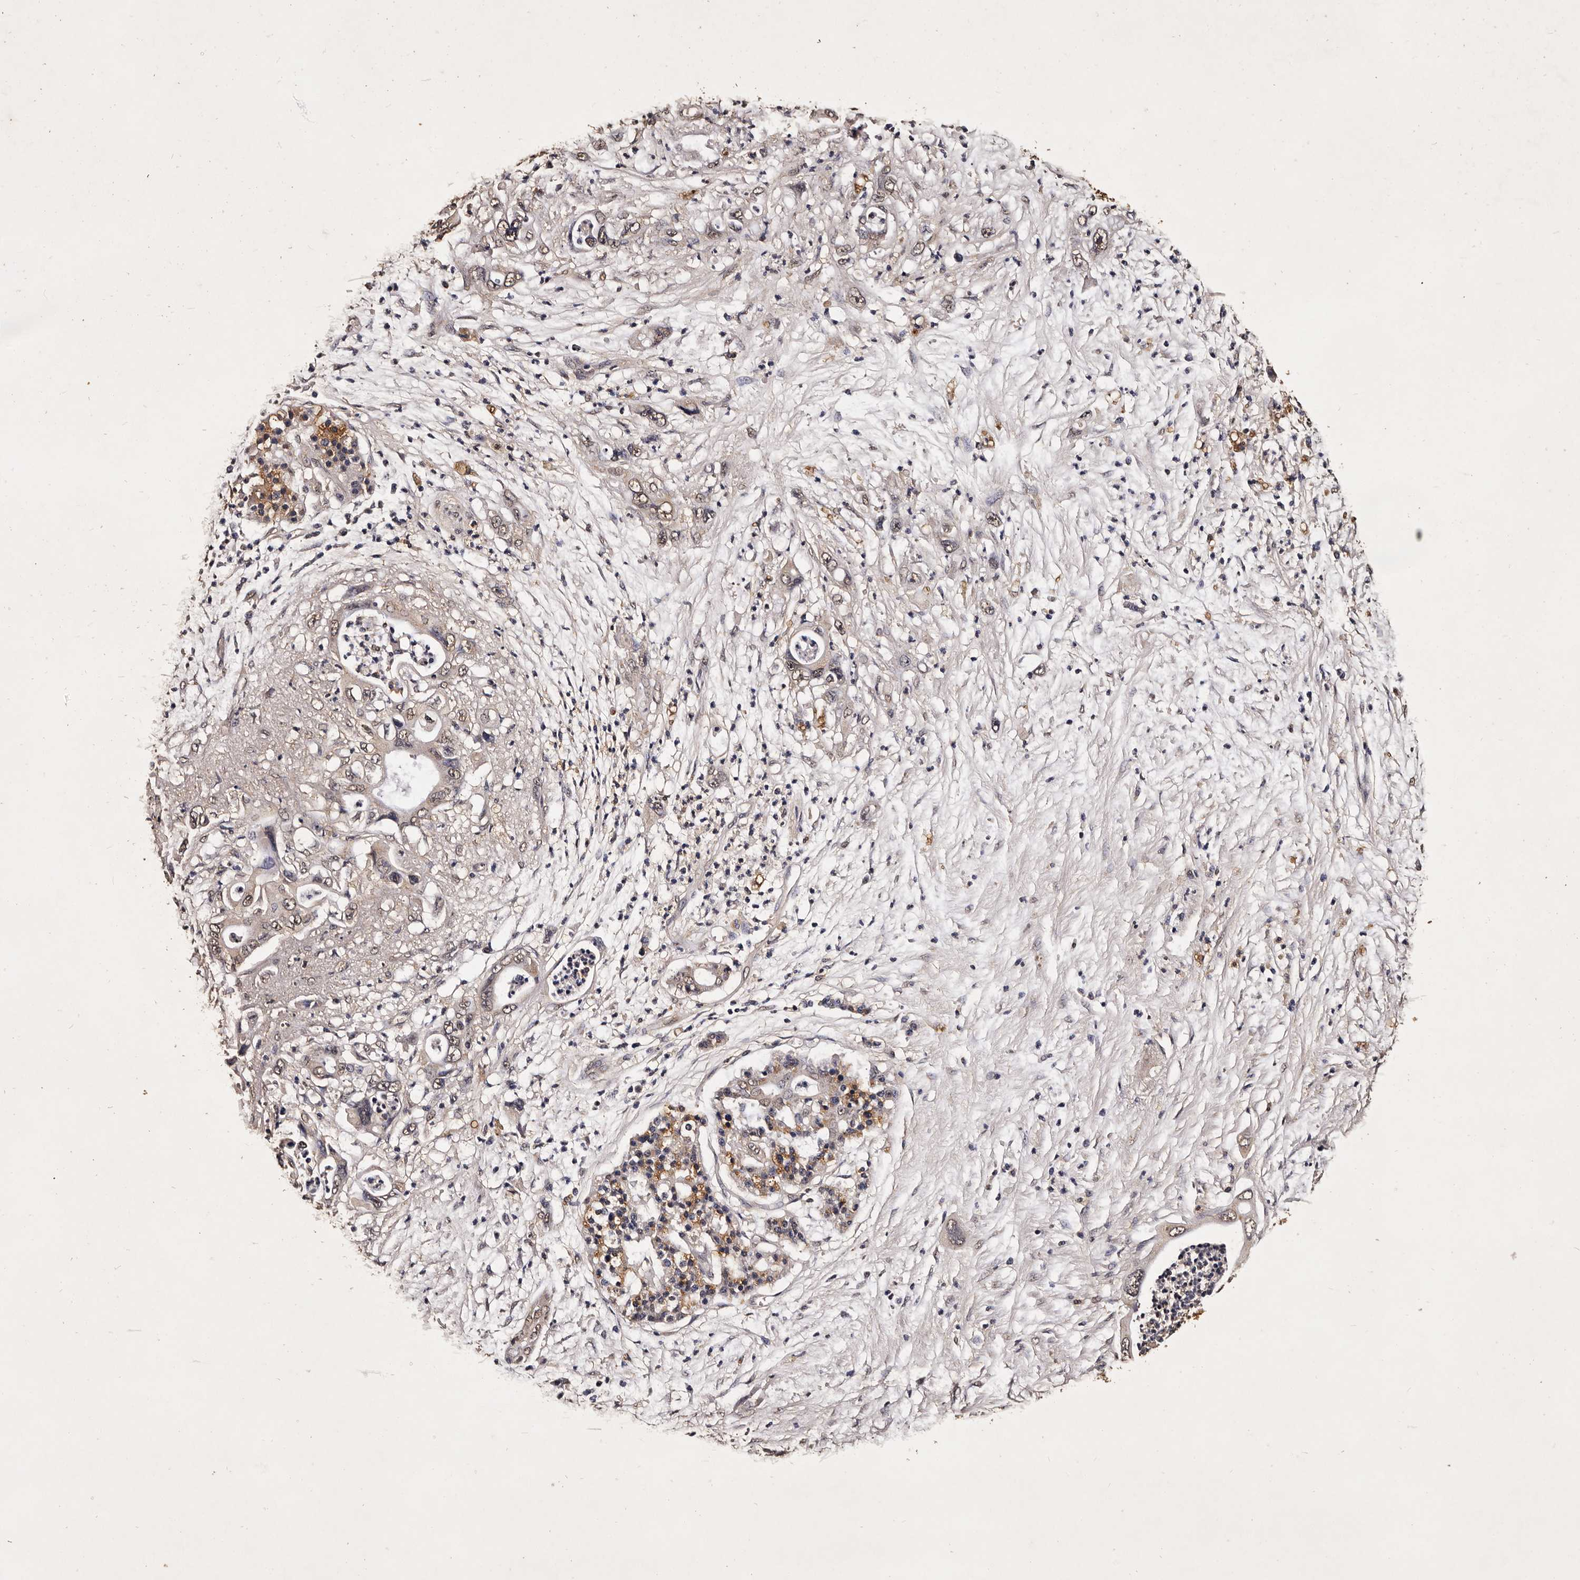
{"staining": {"intensity": "weak", "quantity": ">75%", "location": "nuclear"}, "tissue": "pancreatic cancer", "cell_type": "Tumor cells", "image_type": "cancer", "snomed": [{"axis": "morphology", "description": "Adenocarcinoma, NOS"}, {"axis": "topography", "description": "Pancreas"}], "caption": "A brown stain highlights weak nuclear staining of a protein in human adenocarcinoma (pancreatic) tumor cells.", "gene": "PARS2", "patient": {"sex": "male", "age": 66}}